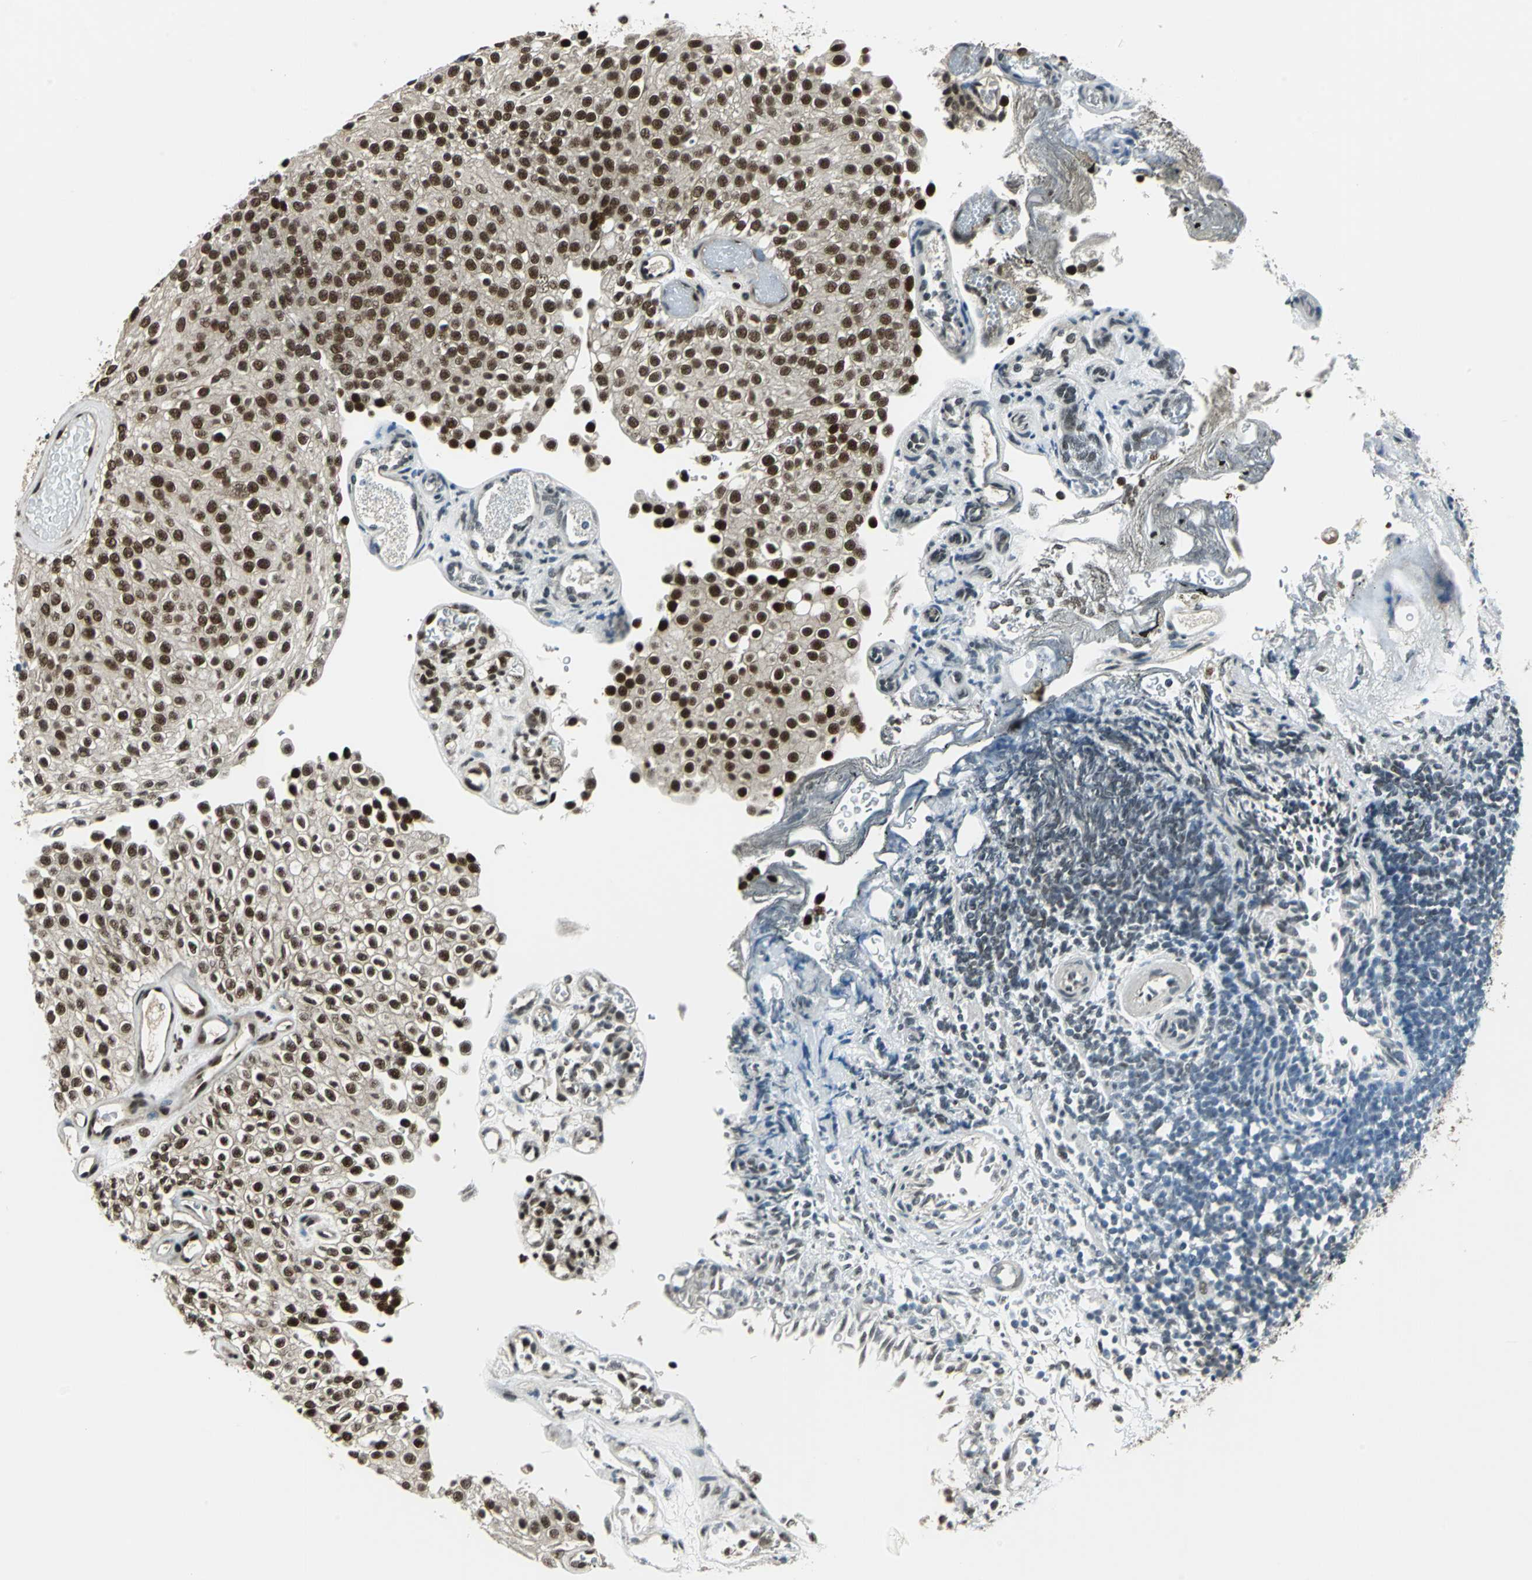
{"staining": {"intensity": "strong", "quantity": ">75%", "location": "nuclear"}, "tissue": "urothelial cancer", "cell_type": "Tumor cells", "image_type": "cancer", "snomed": [{"axis": "morphology", "description": "Urothelial carcinoma, Low grade"}, {"axis": "topography", "description": "Urinary bladder"}], "caption": "Protein expression analysis of urothelial carcinoma (low-grade) exhibits strong nuclear staining in approximately >75% of tumor cells. The staining is performed using DAB (3,3'-diaminobenzidine) brown chromogen to label protein expression. The nuclei are counter-stained blue using hematoxylin.", "gene": "RBM14", "patient": {"sex": "male", "age": 78}}